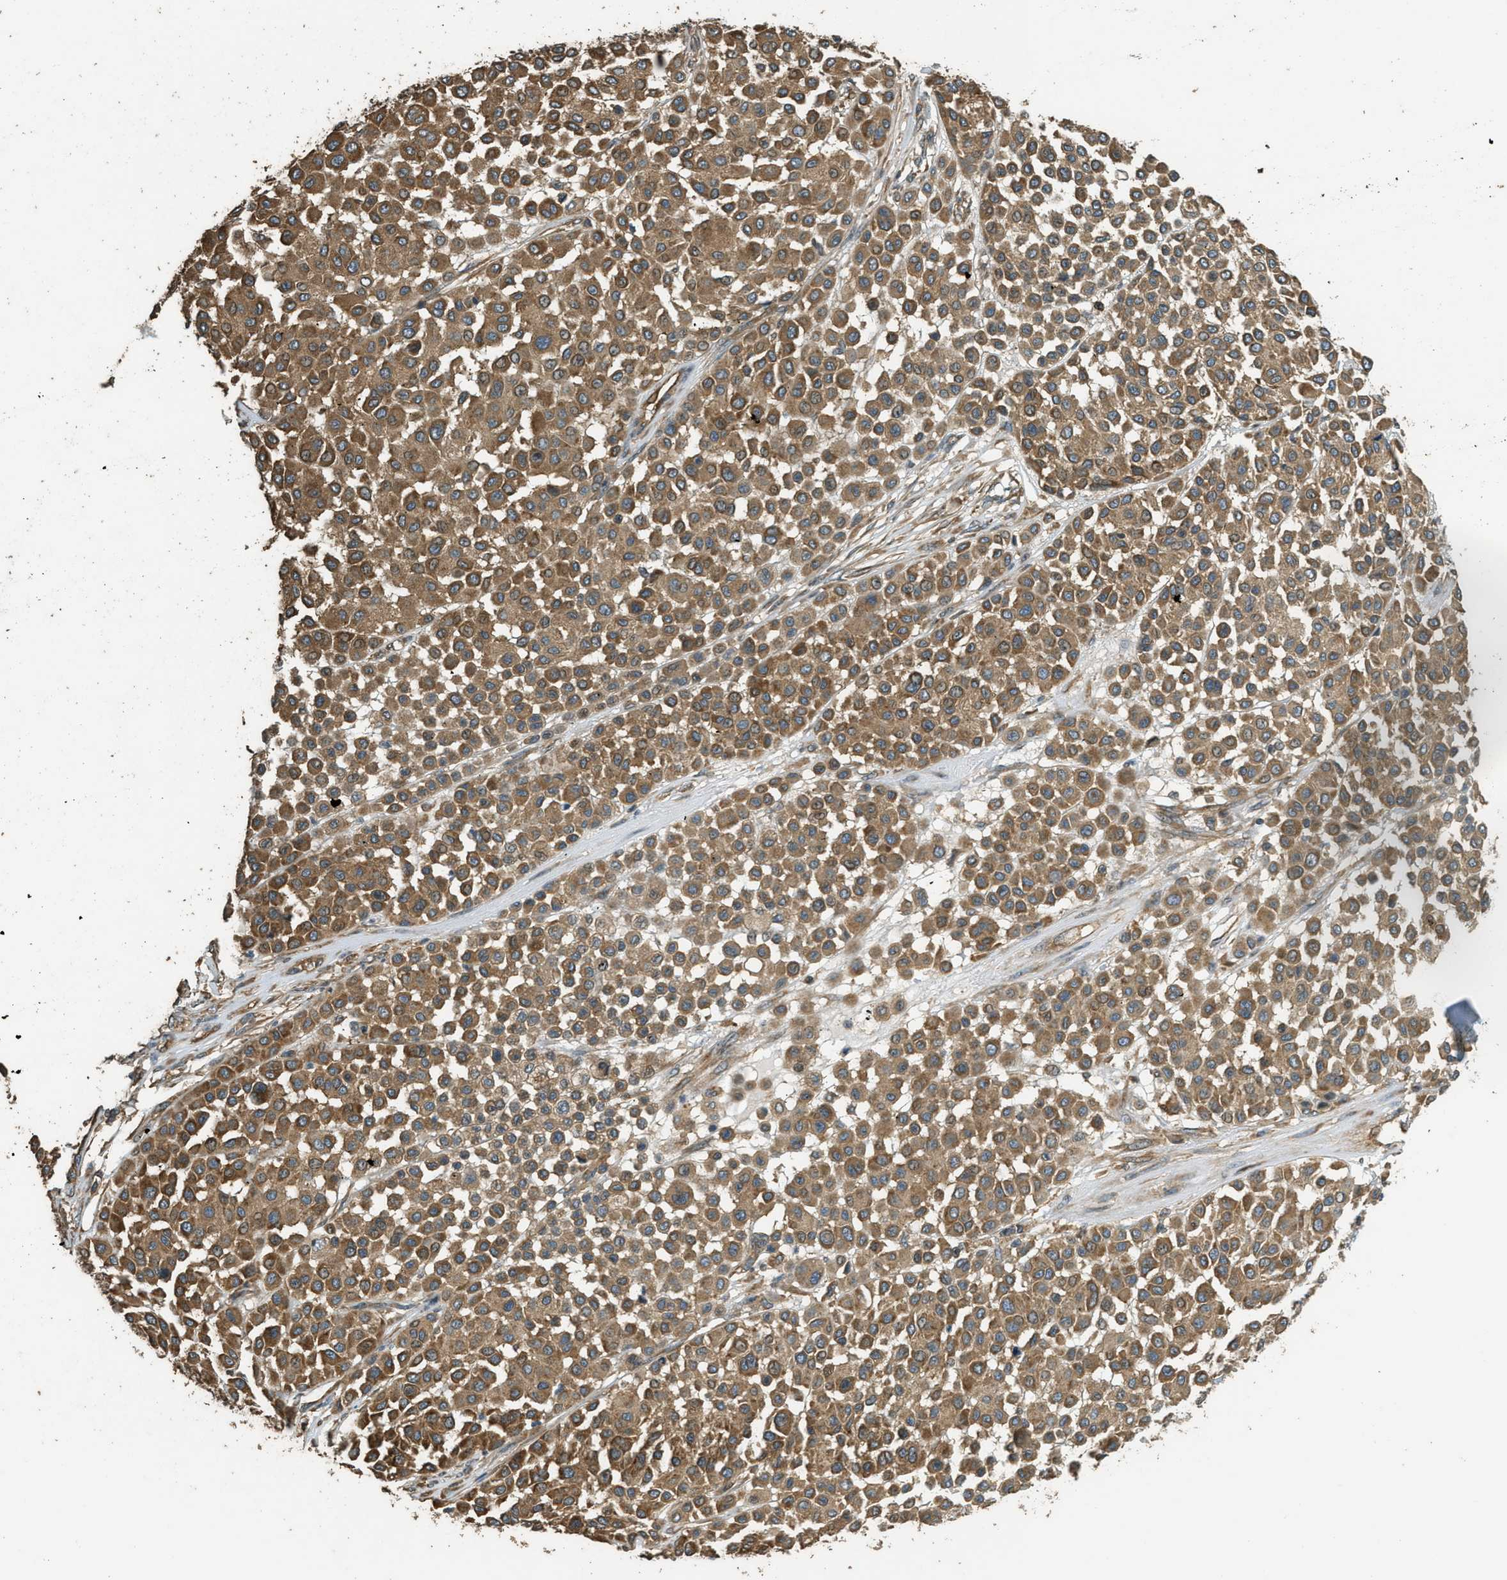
{"staining": {"intensity": "moderate", "quantity": ">75%", "location": "cytoplasmic/membranous"}, "tissue": "melanoma", "cell_type": "Tumor cells", "image_type": "cancer", "snomed": [{"axis": "morphology", "description": "Malignant melanoma, Metastatic site"}, {"axis": "topography", "description": "Soft tissue"}], "caption": "Immunohistochemical staining of human malignant melanoma (metastatic site) reveals medium levels of moderate cytoplasmic/membranous expression in about >75% of tumor cells.", "gene": "MARS1", "patient": {"sex": "male", "age": 41}}